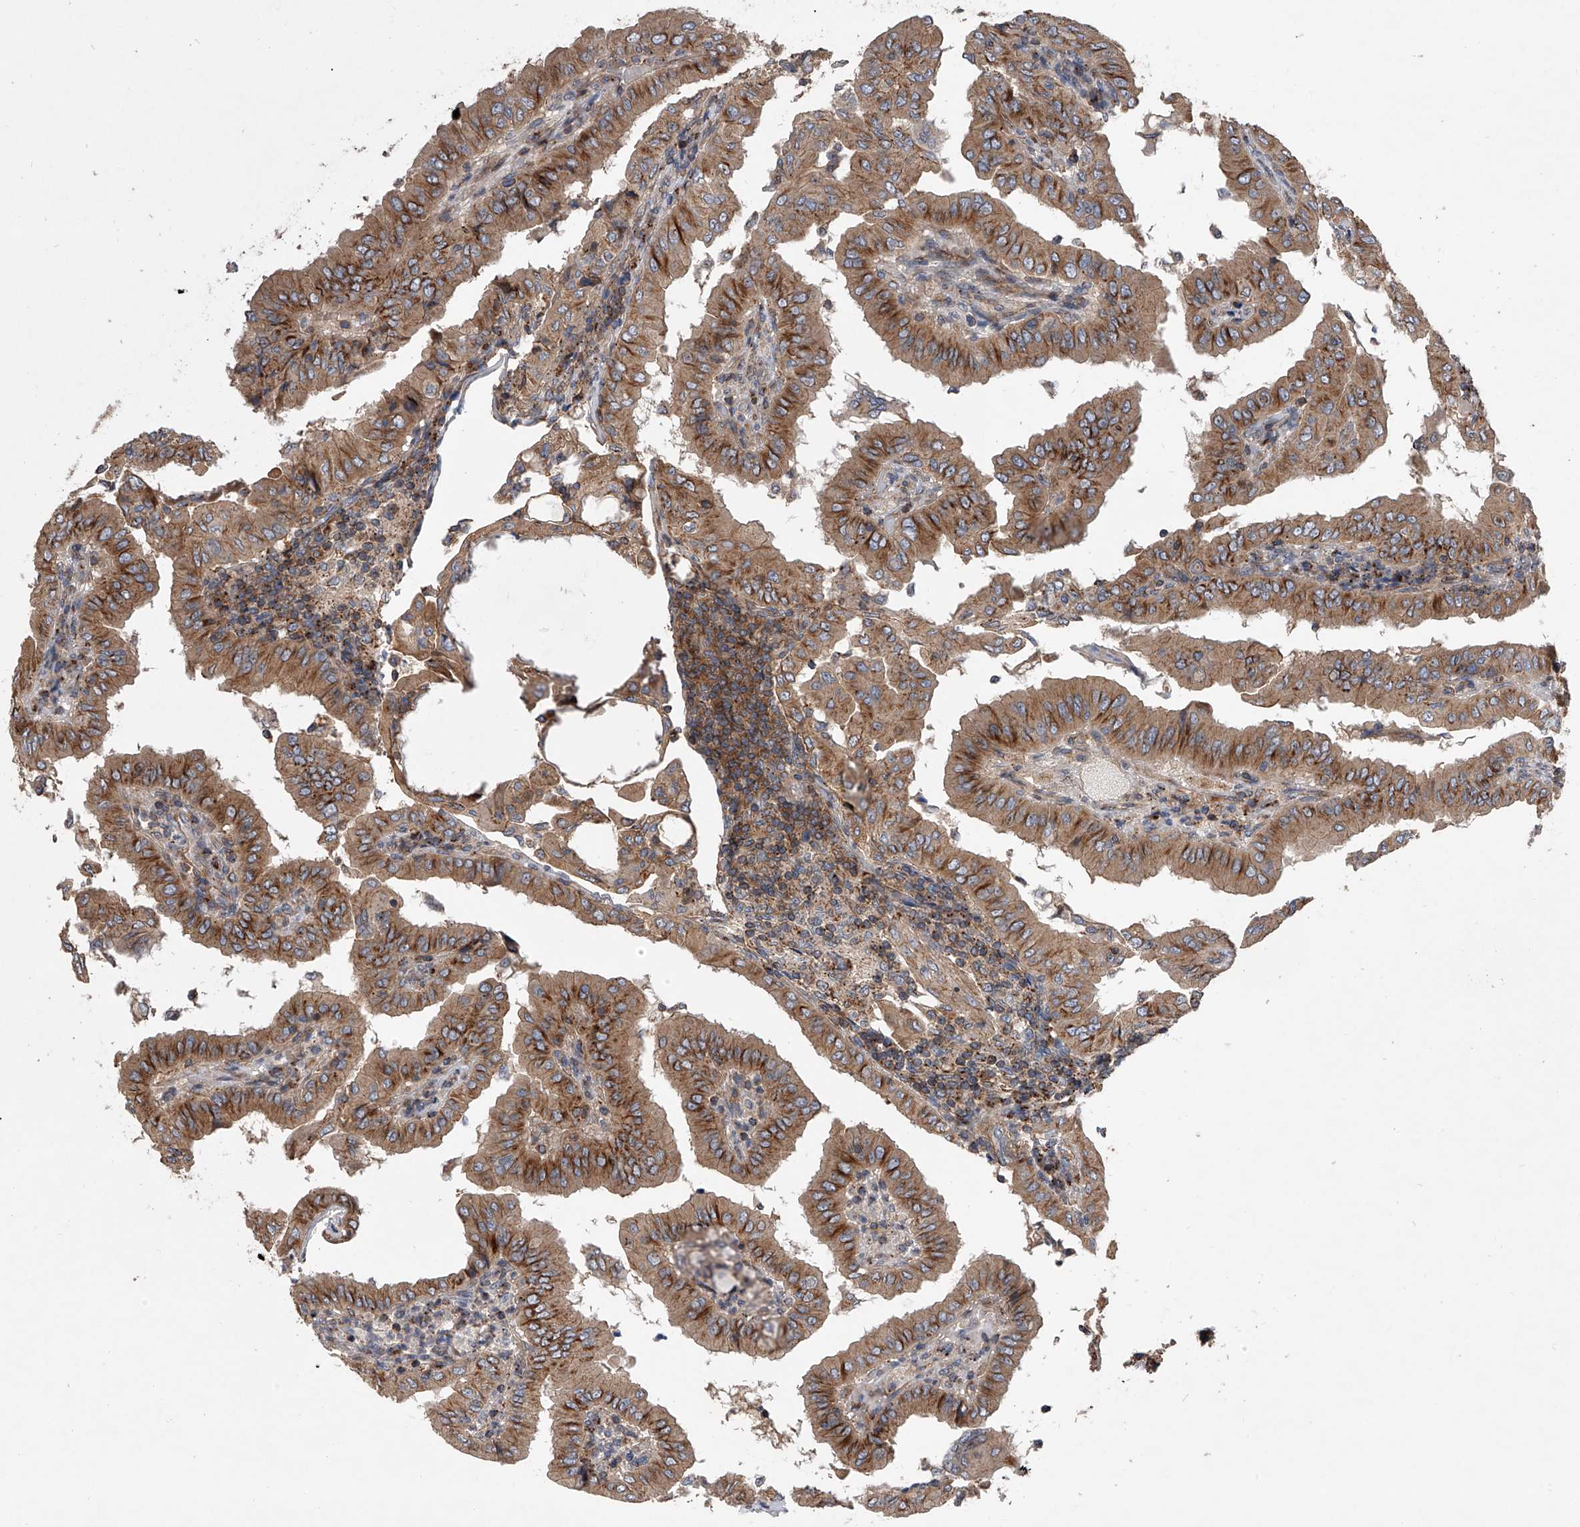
{"staining": {"intensity": "moderate", "quantity": ">75%", "location": "cytoplasmic/membranous"}, "tissue": "thyroid cancer", "cell_type": "Tumor cells", "image_type": "cancer", "snomed": [{"axis": "morphology", "description": "Papillary adenocarcinoma, NOS"}, {"axis": "topography", "description": "Thyroid gland"}], "caption": "Immunohistochemical staining of human papillary adenocarcinoma (thyroid) reveals medium levels of moderate cytoplasmic/membranous positivity in approximately >75% of tumor cells.", "gene": "USP47", "patient": {"sex": "male", "age": 33}}